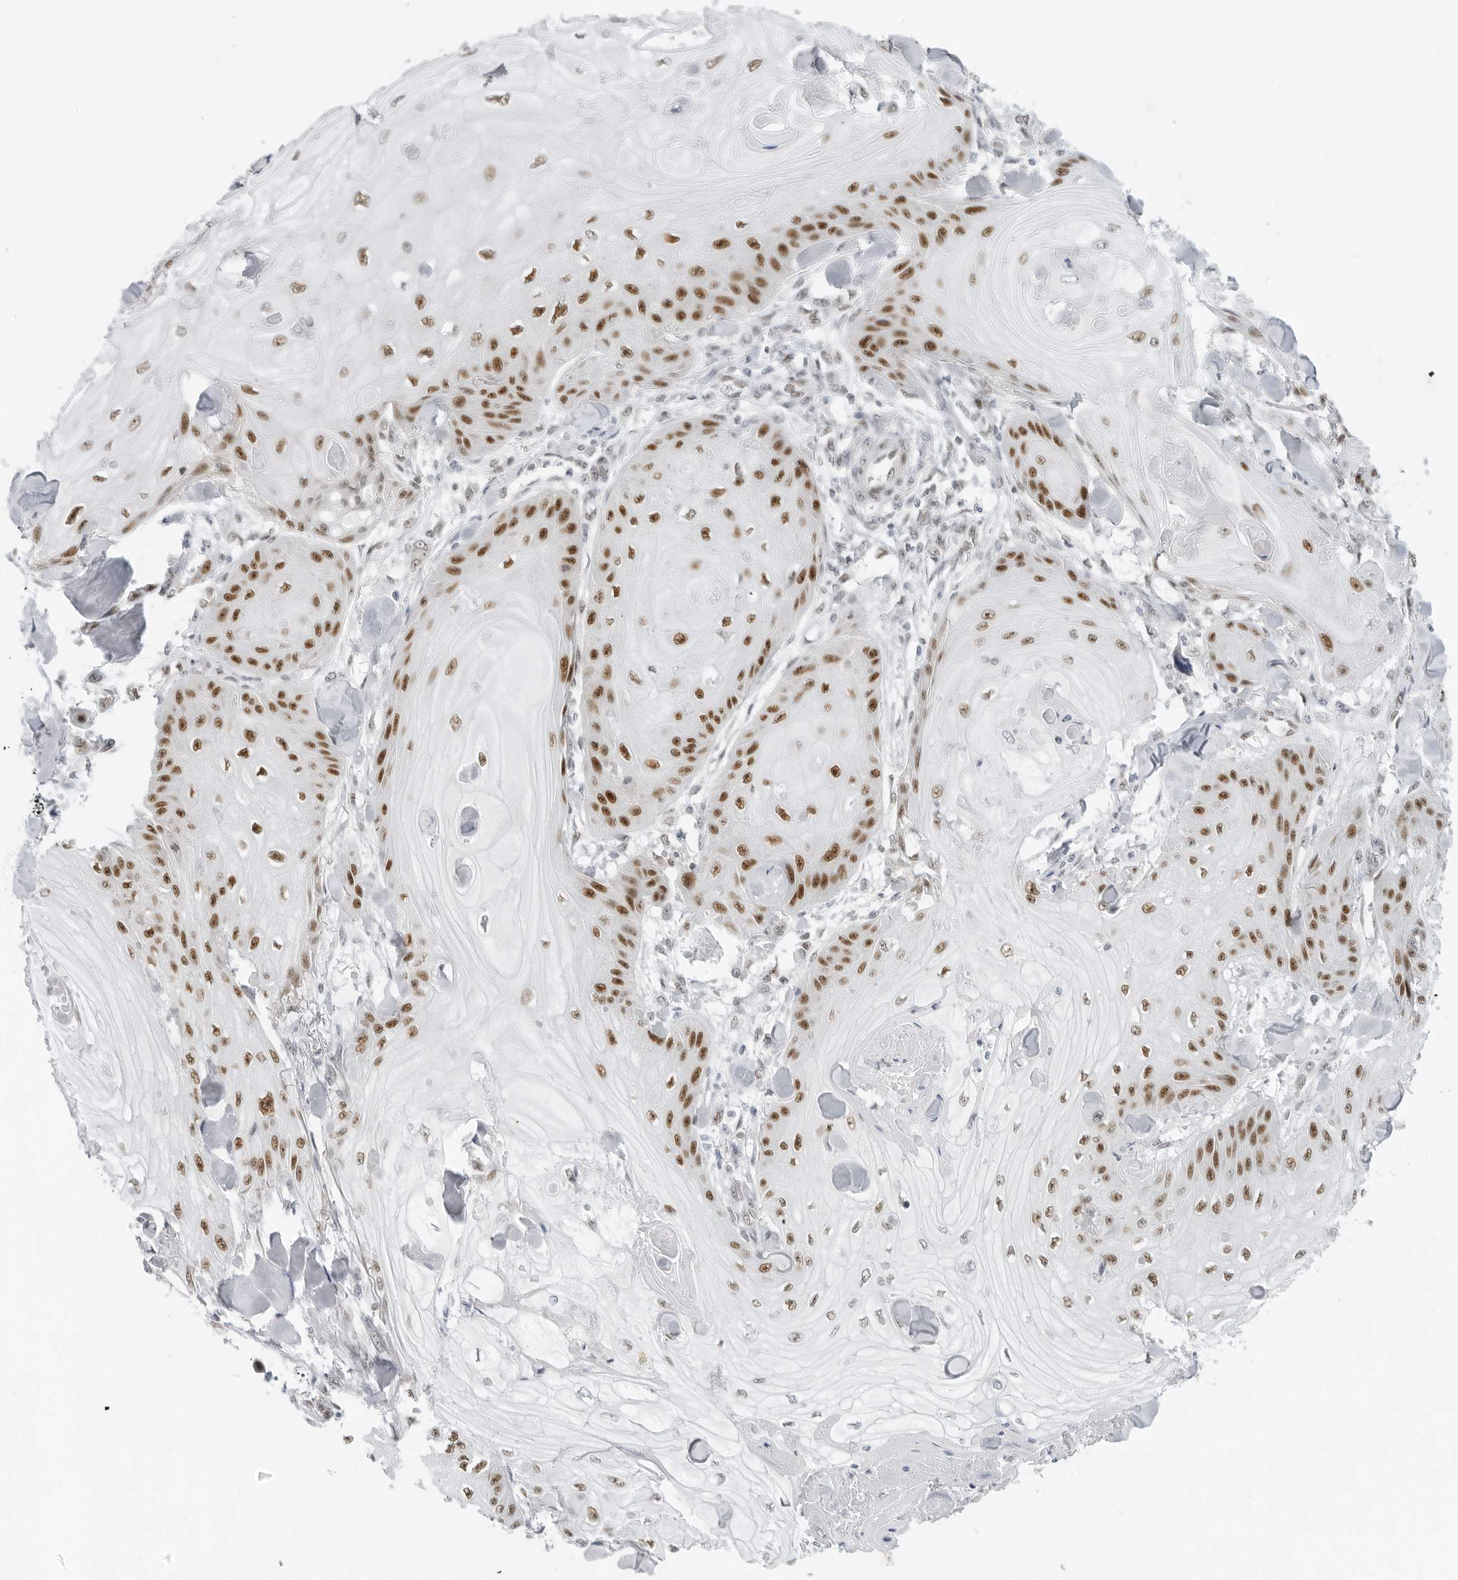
{"staining": {"intensity": "strong", "quantity": "25%-75%", "location": "nuclear"}, "tissue": "skin cancer", "cell_type": "Tumor cells", "image_type": "cancer", "snomed": [{"axis": "morphology", "description": "Squamous cell carcinoma, NOS"}, {"axis": "topography", "description": "Skin"}], "caption": "Skin squamous cell carcinoma tissue exhibits strong nuclear expression in approximately 25%-75% of tumor cells, visualized by immunohistochemistry. The protein is shown in brown color, while the nuclei are stained blue.", "gene": "FOXK2", "patient": {"sex": "male", "age": 74}}